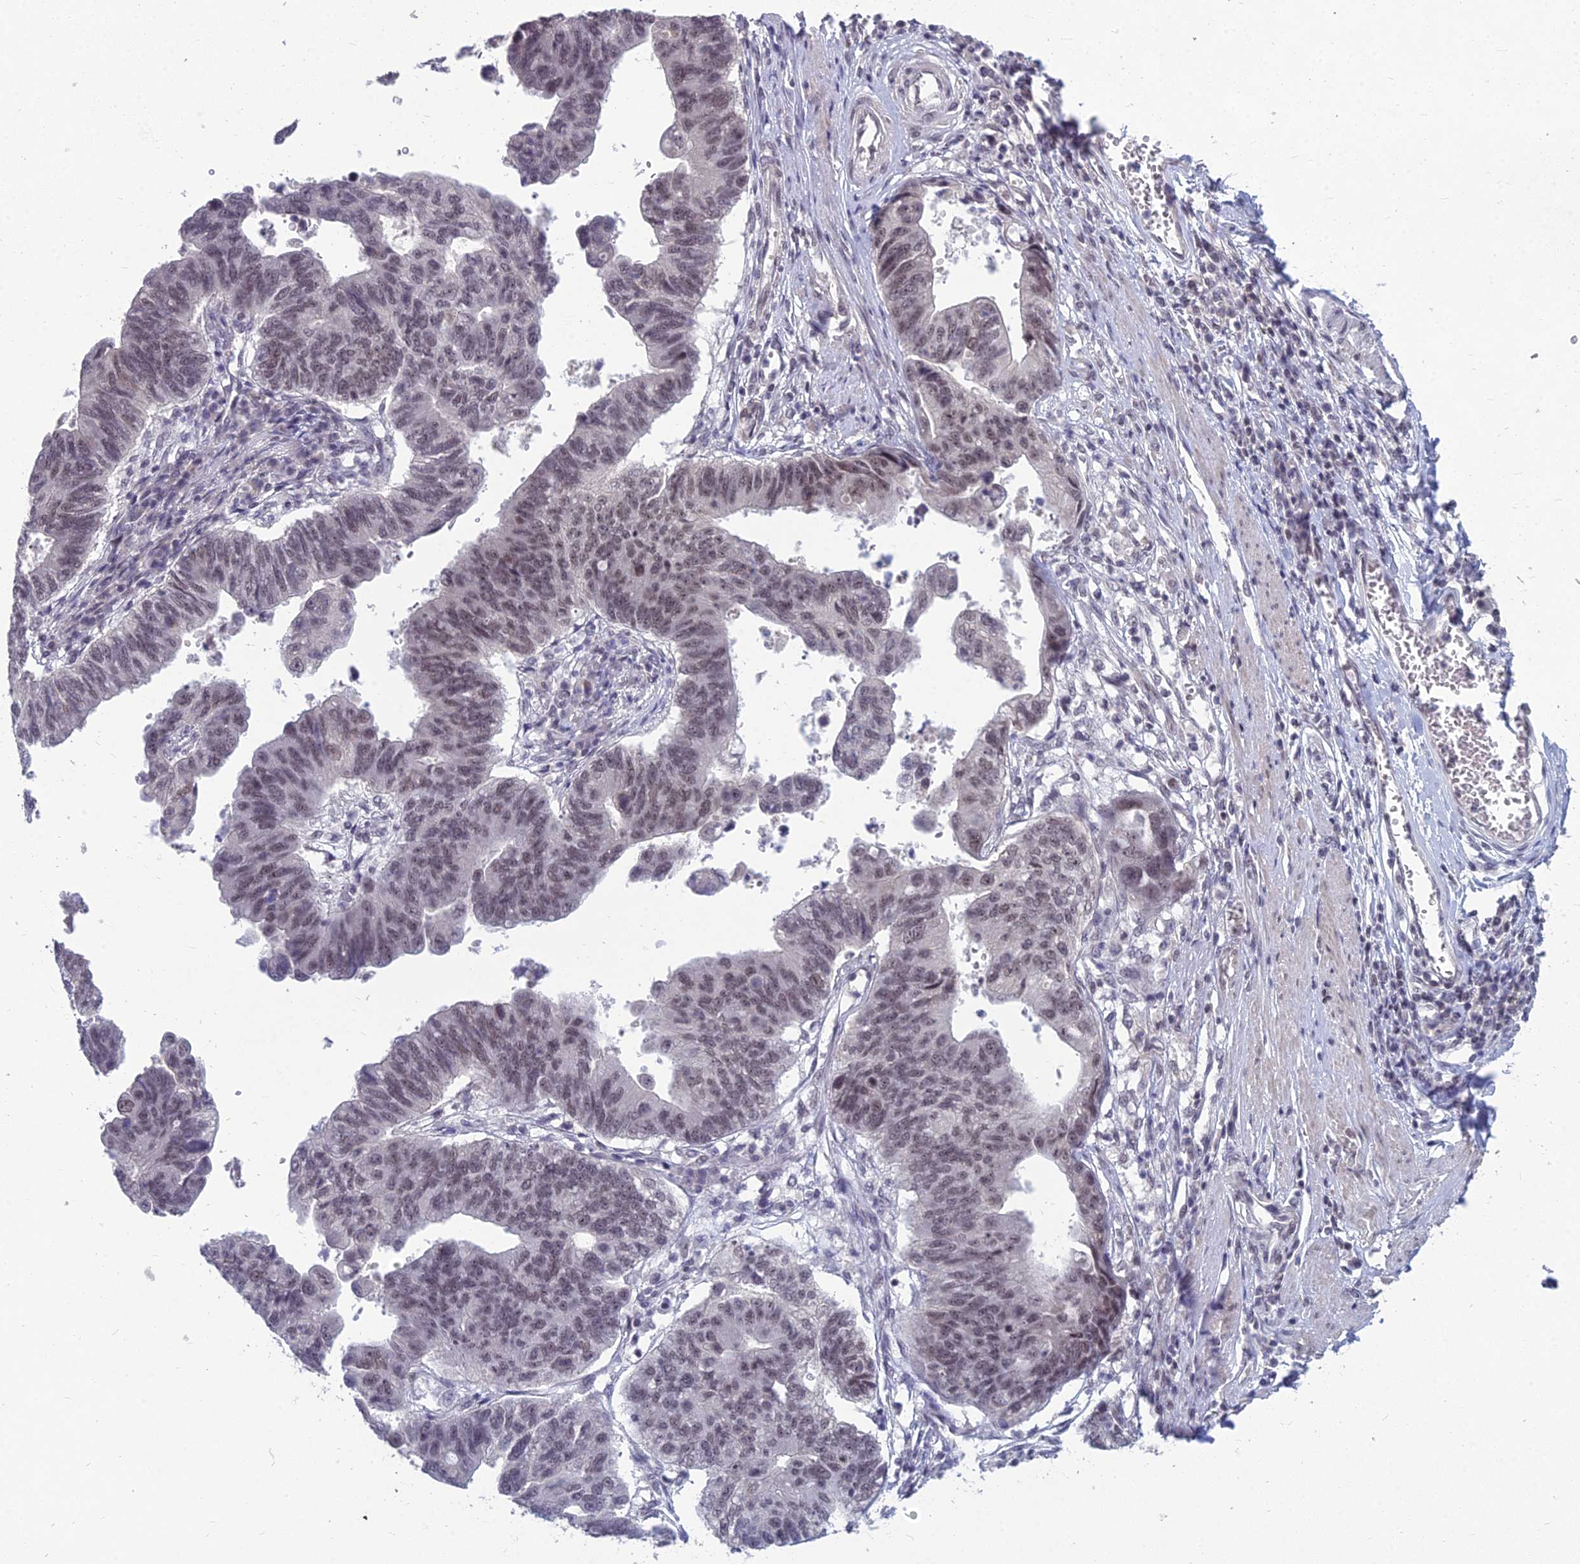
{"staining": {"intensity": "moderate", "quantity": "25%-75%", "location": "nuclear"}, "tissue": "stomach cancer", "cell_type": "Tumor cells", "image_type": "cancer", "snomed": [{"axis": "morphology", "description": "Adenocarcinoma, NOS"}, {"axis": "topography", "description": "Stomach"}], "caption": "IHC photomicrograph of neoplastic tissue: human adenocarcinoma (stomach) stained using IHC displays medium levels of moderate protein expression localized specifically in the nuclear of tumor cells, appearing as a nuclear brown color.", "gene": "KAT7", "patient": {"sex": "male", "age": 59}}